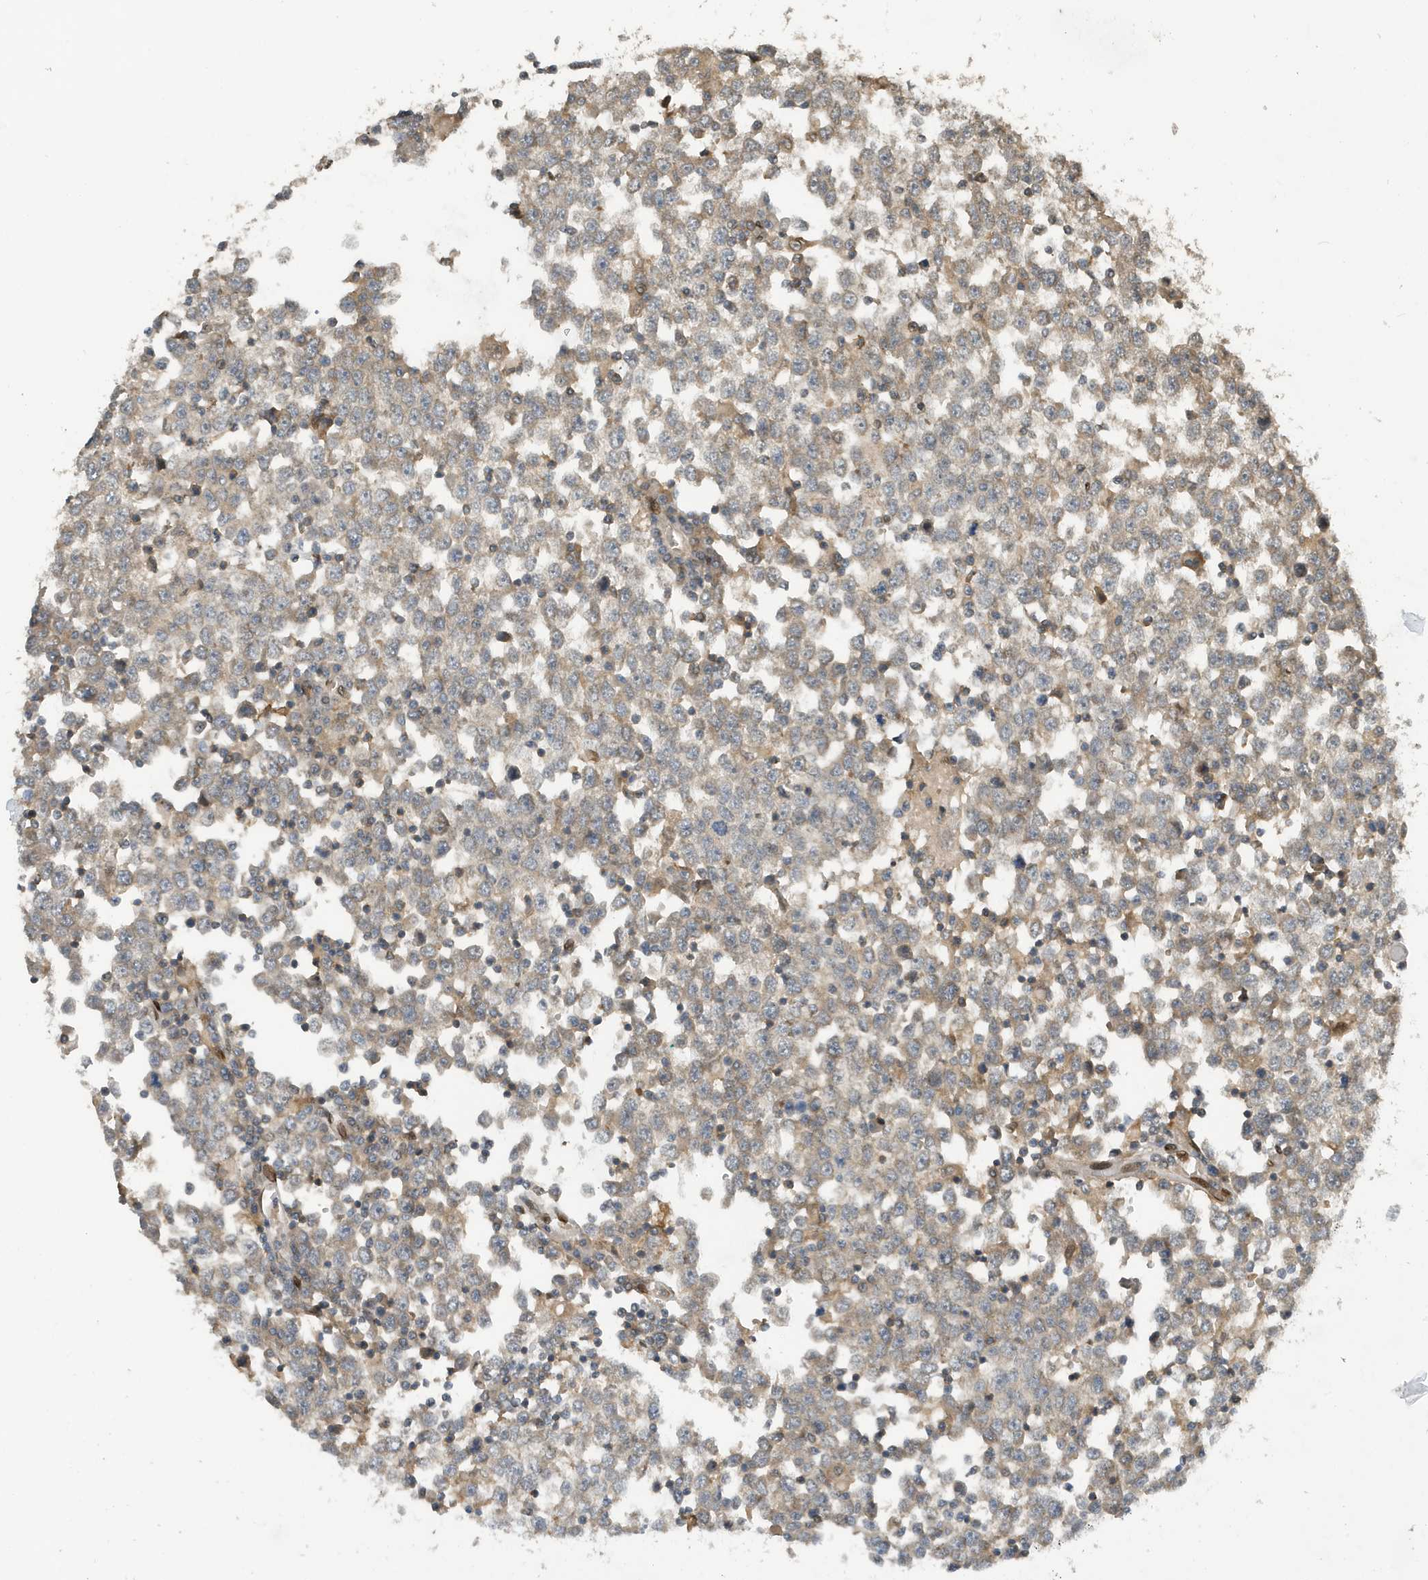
{"staining": {"intensity": "negative", "quantity": "none", "location": "none"}, "tissue": "testis cancer", "cell_type": "Tumor cells", "image_type": "cancer", "snomed": [{"axis": "morphology", "description": "Seminoma, NOS"}, {"axis": "topography", "description": "Testis"}], "caption": "There is no significant positivity in tumor cells of seminoma (testis).", "gene": "DUSP18", "patient": {"sex": "male", "age": 65}}